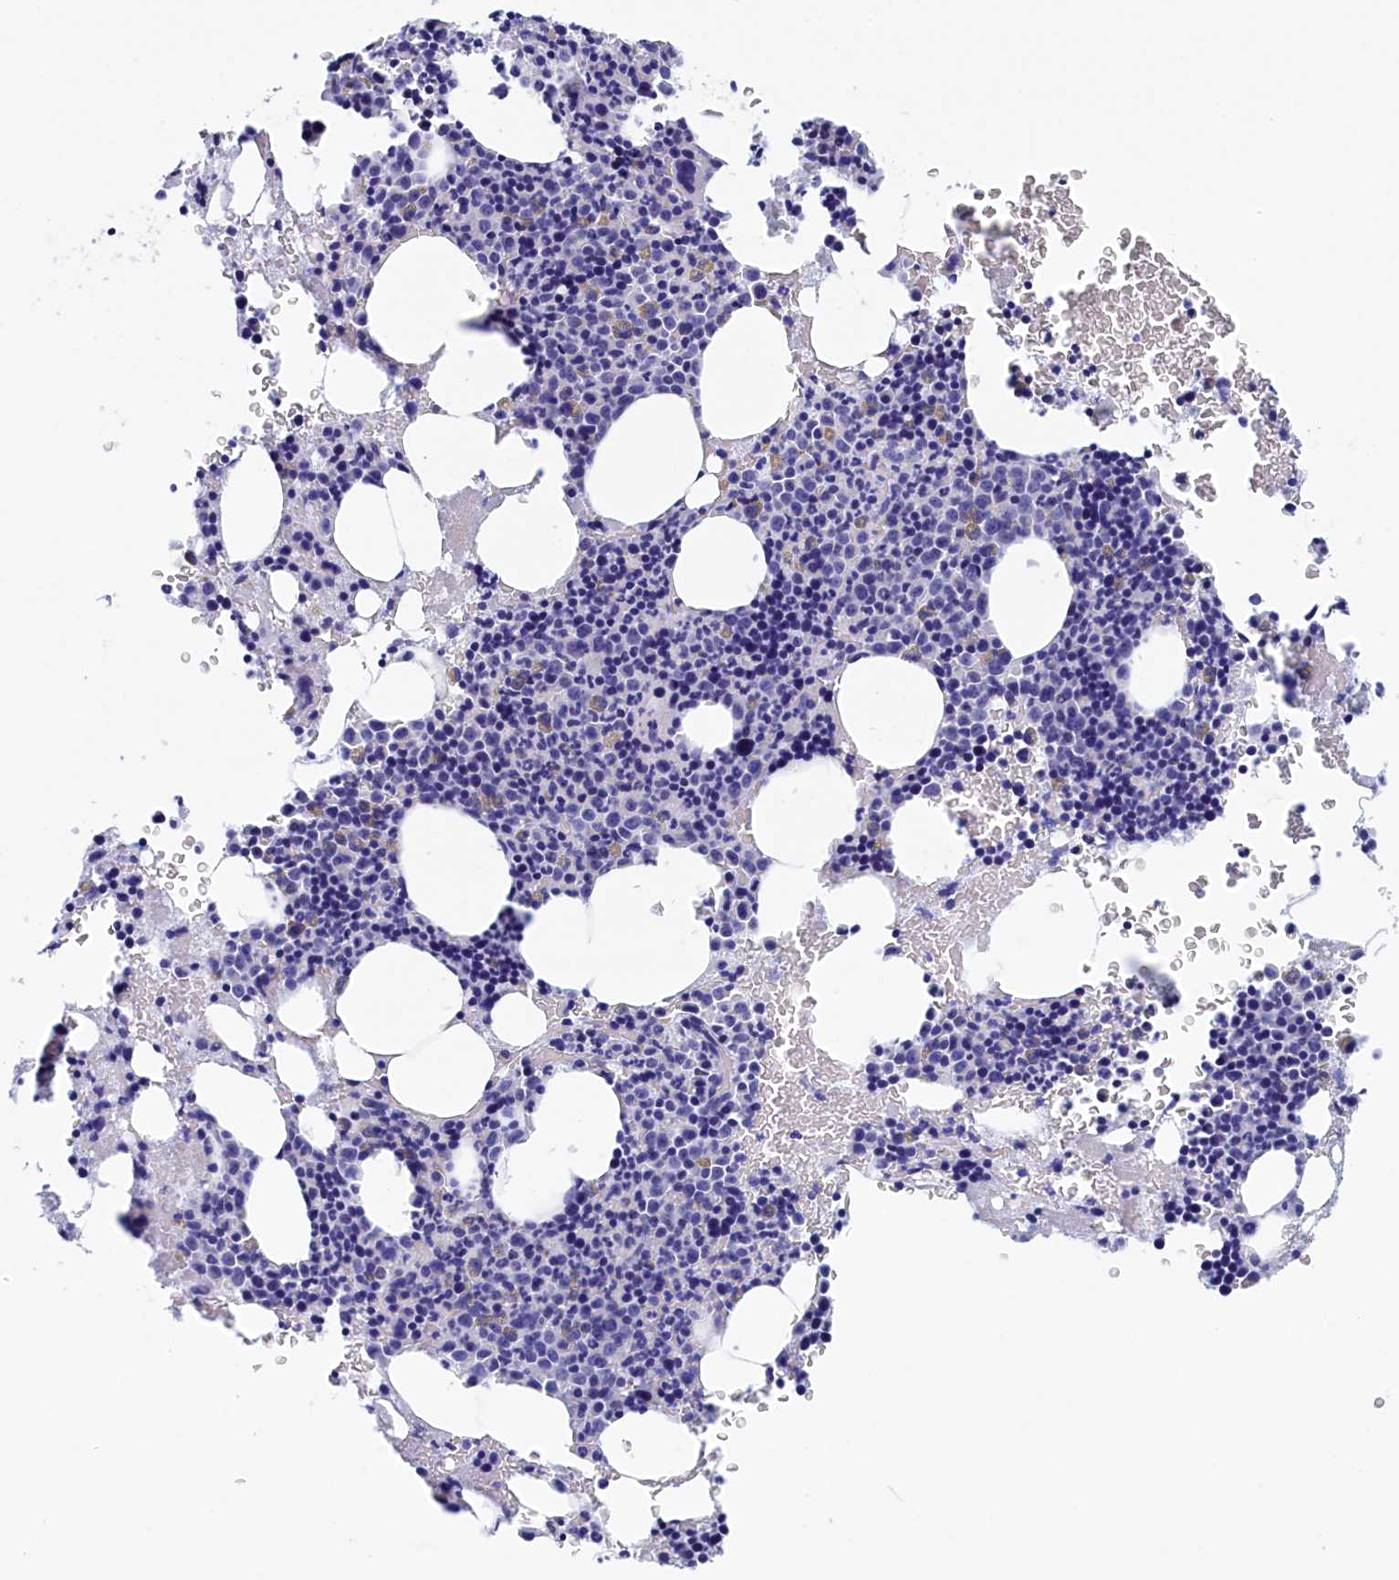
{"staining": {"intensity": "negative", "quantity": "none", "location": "none"}, "tissue": "bone marrow", "cell_type": "Hematopoietic cells", "image_type": "normal", "snomed": [{"axis": "morphology", "description": "Normal tissue, NOS"}, {"axis": "topography", "description": "Bone marrow"}], "caption": "Human bone marrow stained for a protein using immunohistochemistry (IHC) displays no staining in hematopoietic cells.", "gene": "WDR83", "patient": {"sex": "female", "age": 41}}